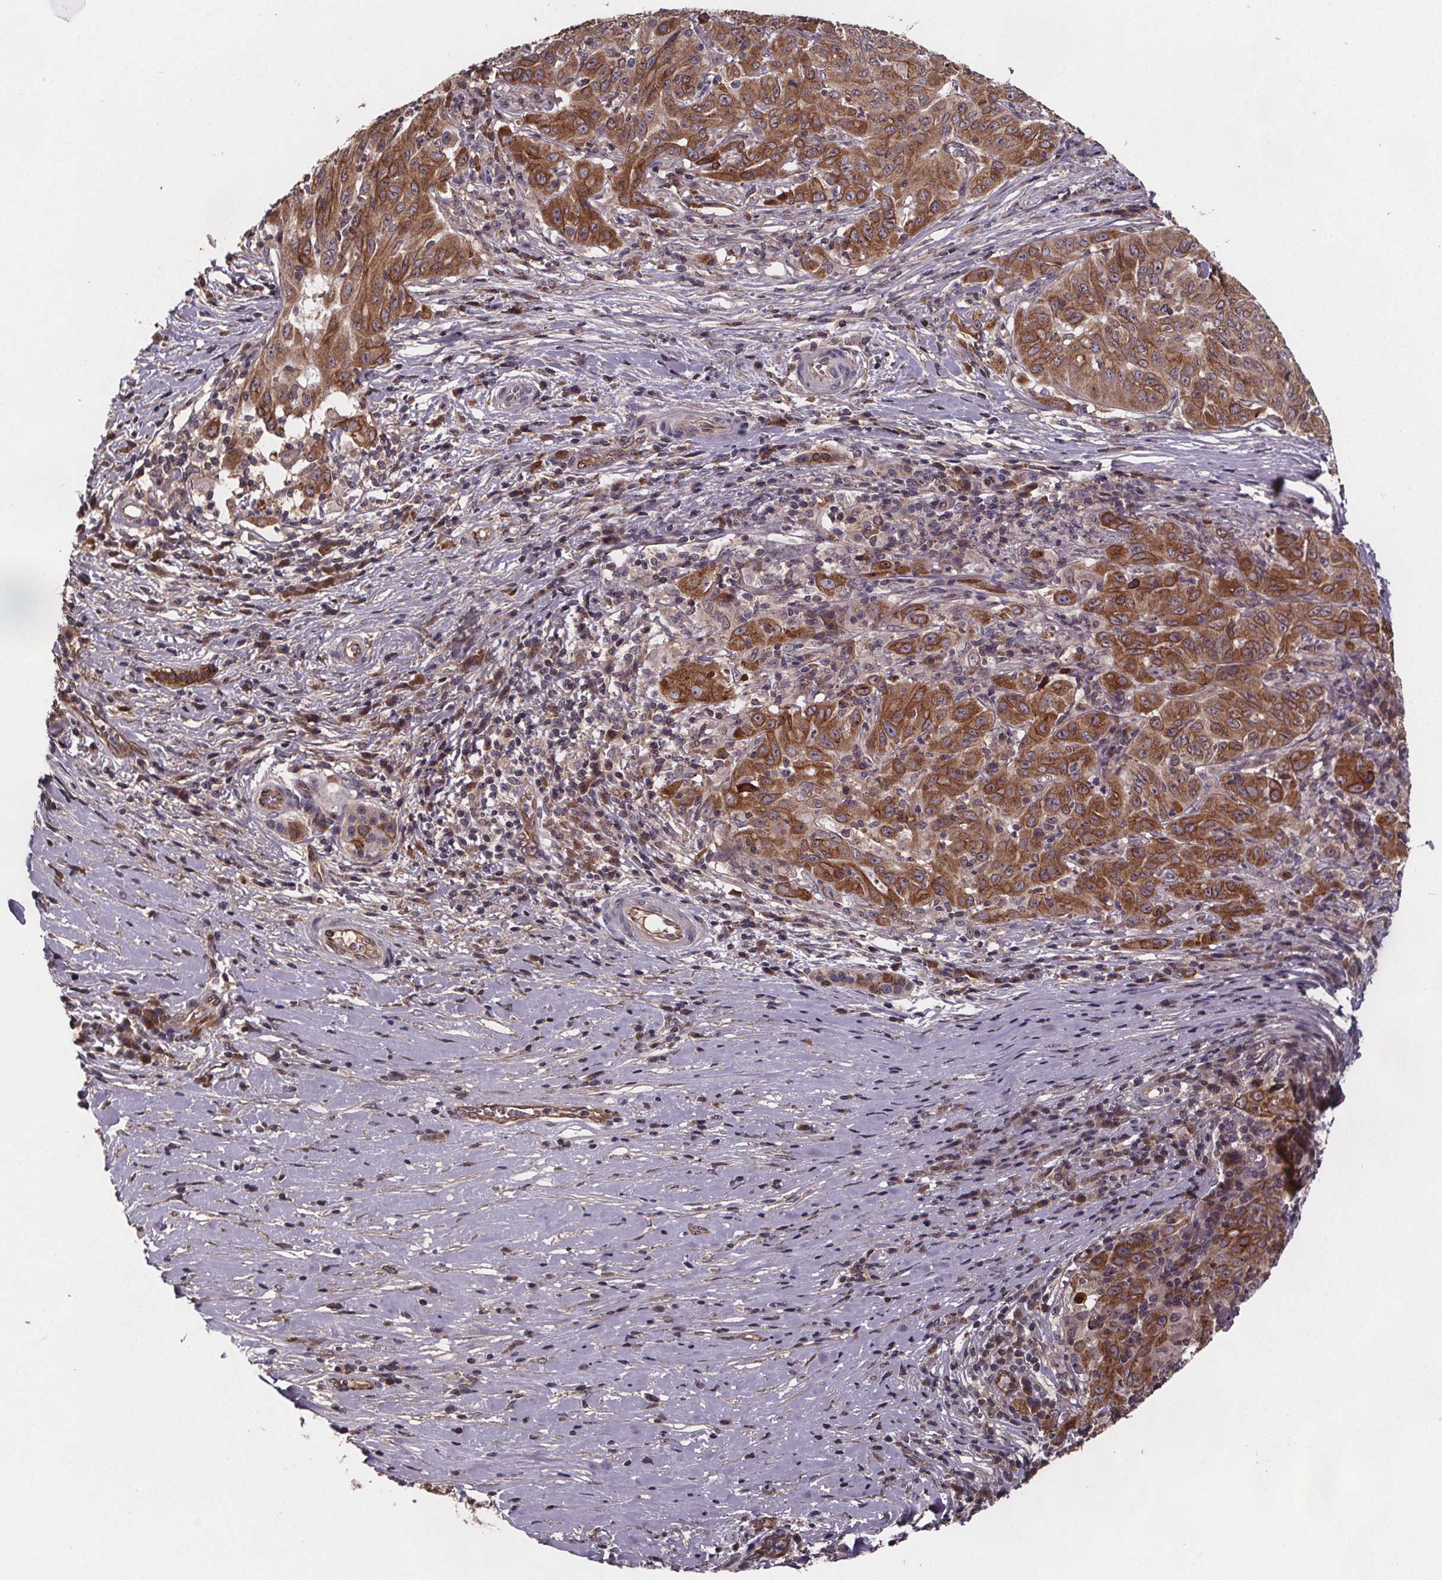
{"staining": {"intensity": "strong", "quantity": ">75%", "location": "cytoplasmic/membranous"}, "tissue": "pancreatic cancer", "cell_type": "Tumor cells", "image_type": "cancer", "snomed": [{"axis": "morphology", "description": "Adenocarcinoma, NOS"}, {"axis": "topography", "description": "Pancreas"}], "caption": "Tumor cells exhibit strong cytoplasmic/membranous staining in approximately >75% of cells in pancreatic adenocarcinoma.", "gene": "FASTKD3", "patient": {"sex": "male", "age": 63}}